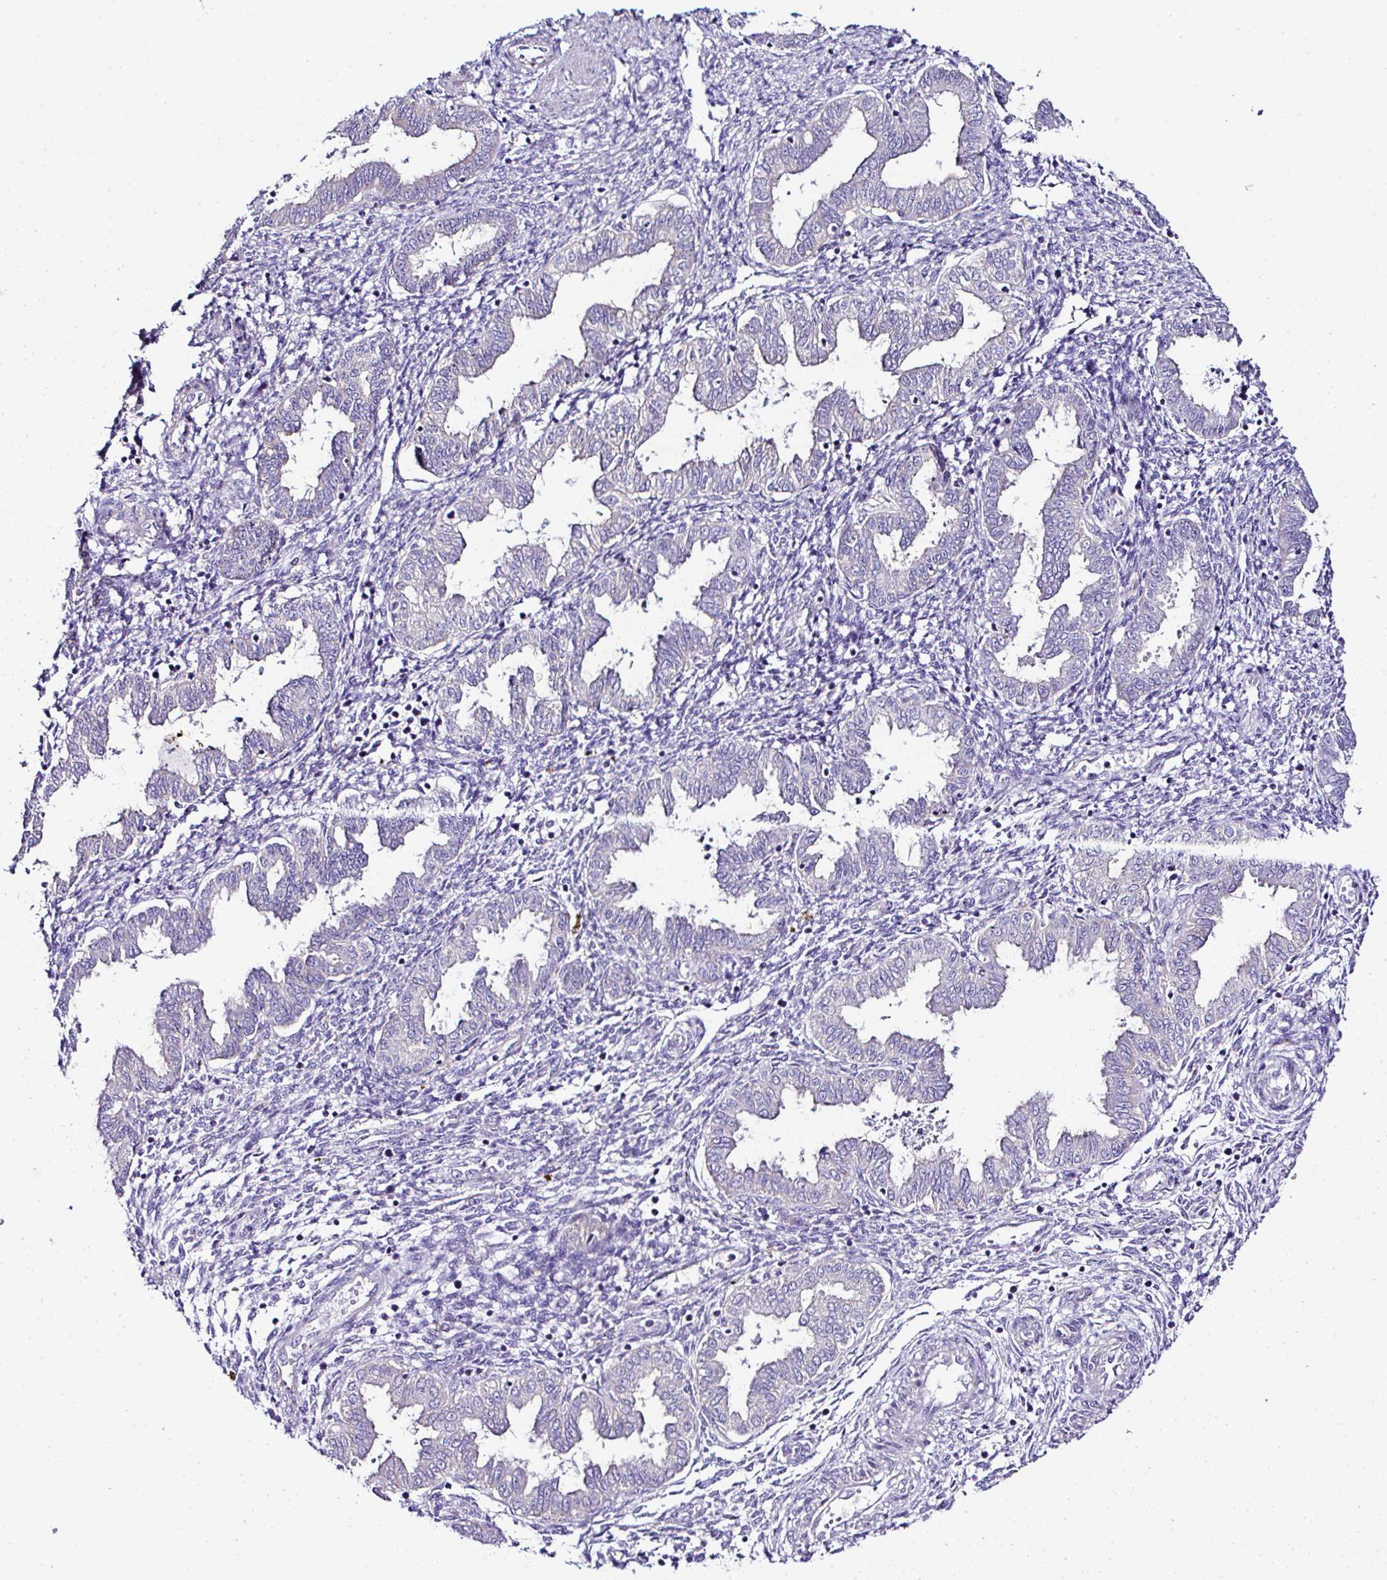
{"staining": {"intensity": "negative", "quantity": "none", "location": "none"}, "tissue": "endometrium", "cell_type": "Cells in endometrial stroma", "image_type": "normal", "snomed": [{"axis": "morphology", "description": "Normal tissue, NOS"}, {"axis": "topography", "description": "Endometrium"}], "caption": "The immunohistochemistry (IHC) micrograph has no significant positivity in cells in endometrial stroma of endometrium.", "gene": "OR4P4", "patient": {"sex": "female", "age": 33}}